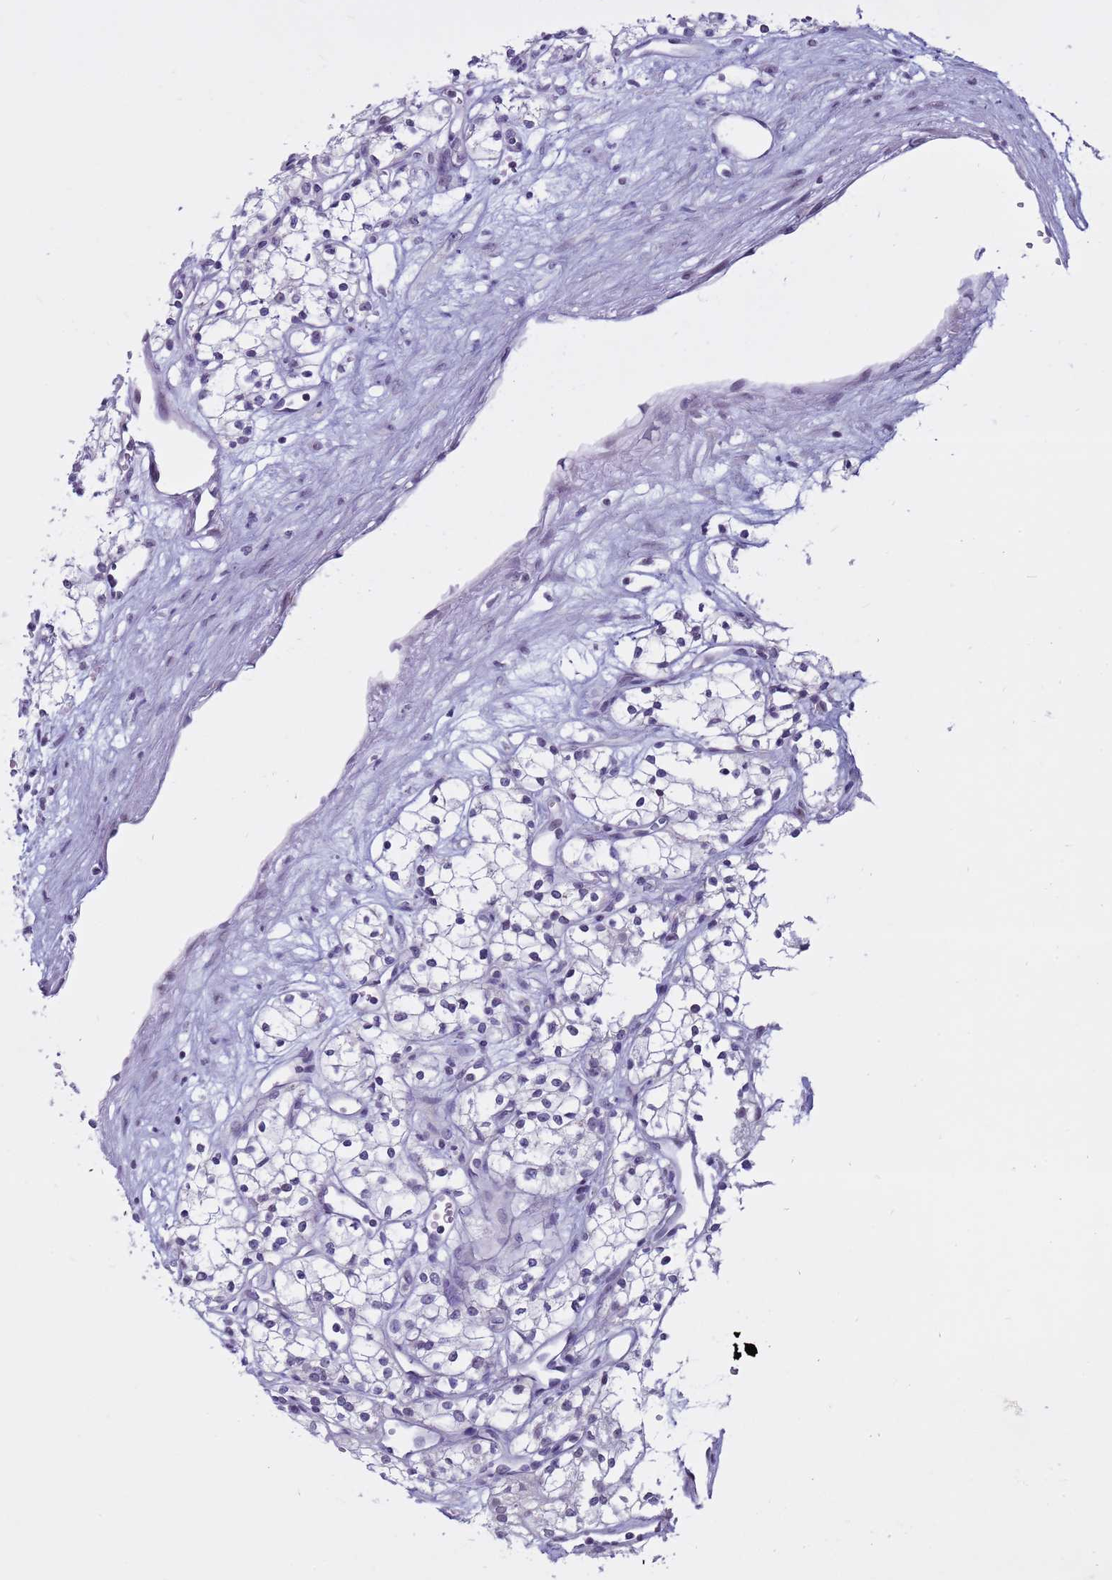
{"staining": {"intensity": "negative", "quantity": "none", "location": "none"}, "tissue": "renal cancer", "cell_type": "Tumor cells", "image_type": "cancer", "snomed": [{"axis": "morphology", "description": "Adenocarcinoma, NOS"}, {"axis": "topography", "description": "Kidney"}], "caption": "Protein analysis of renal cancer (adenocarcinoma) exhibits no significant positivity in tumor cells.", "gene": "CDK2AP2", "patient": {"sex": "male", "age": 59}}